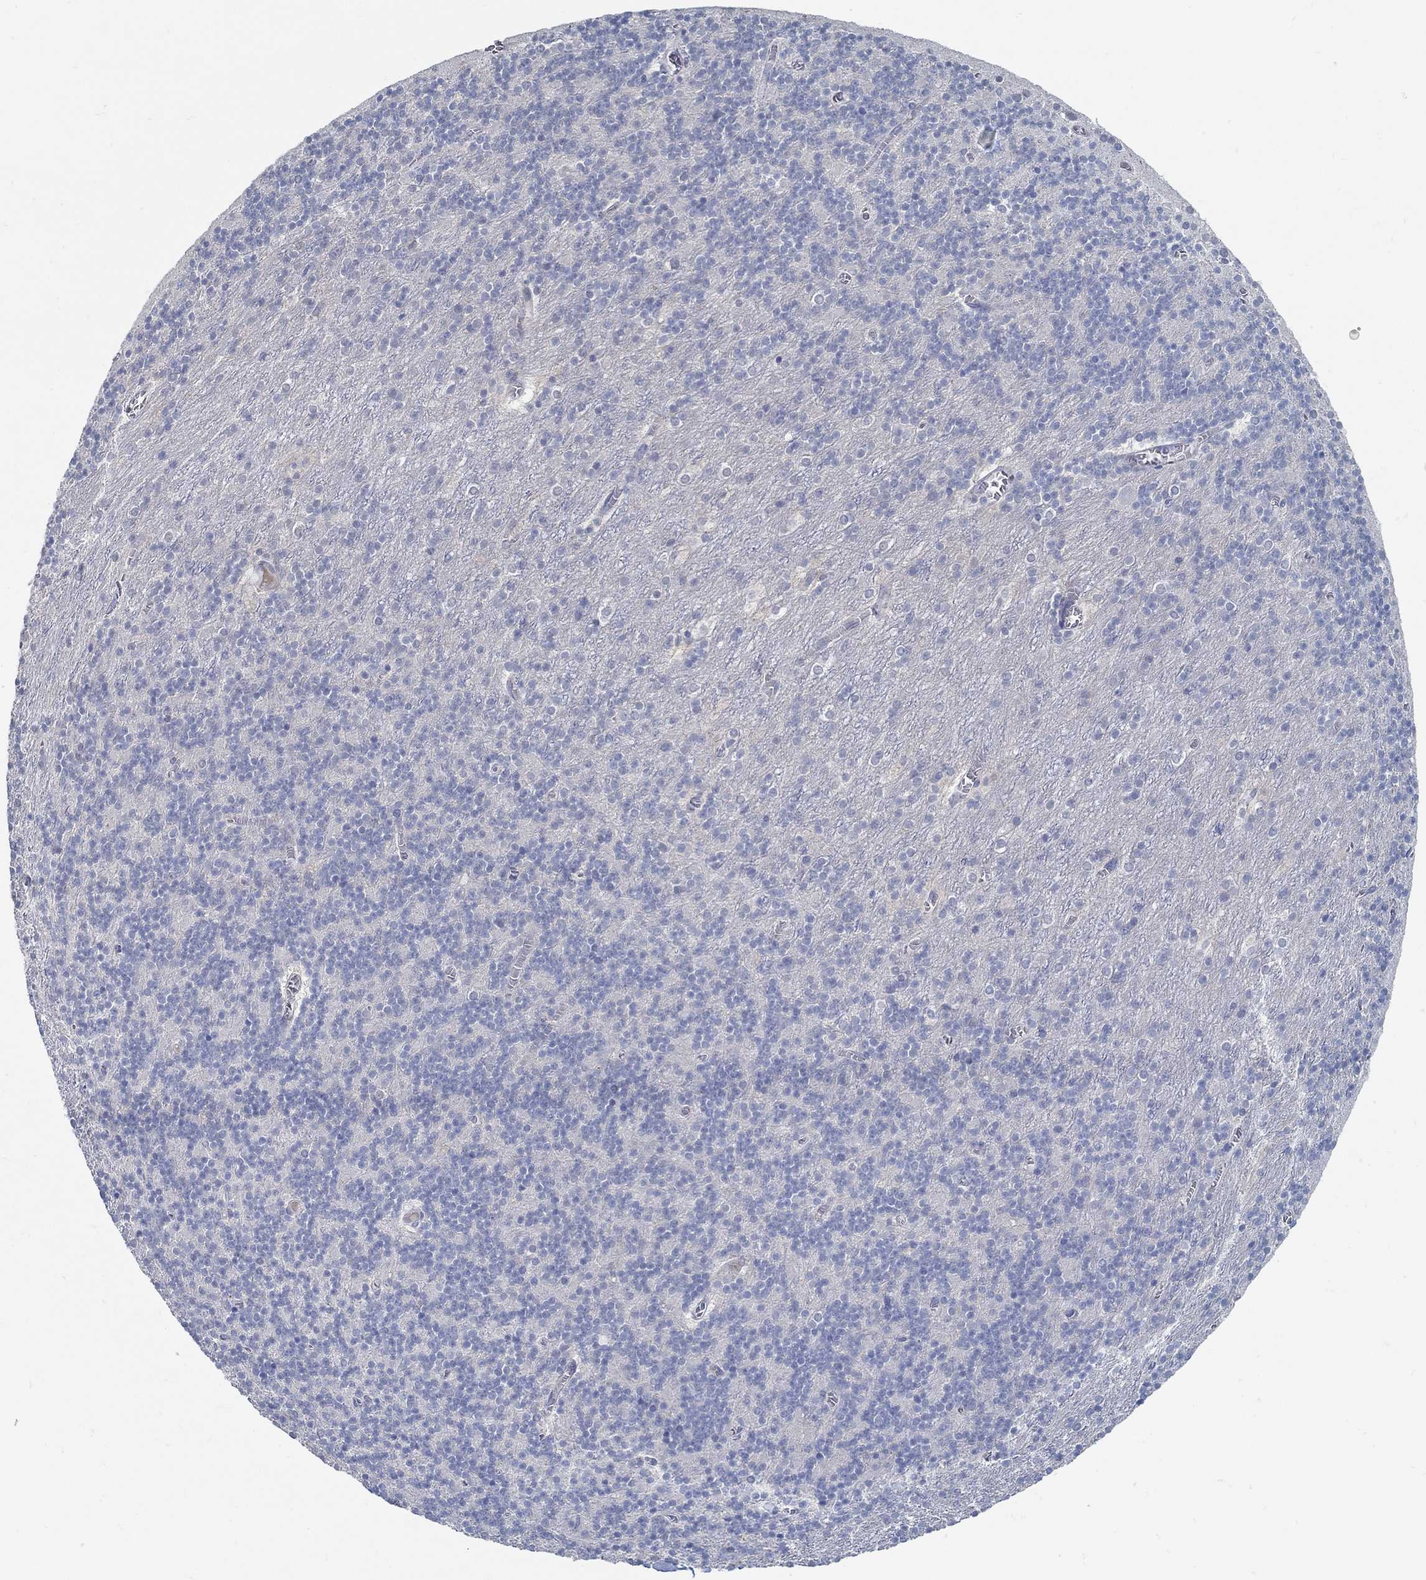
{"staining": {"intensity": "negative", "quantity": "none", "location": "none"}, "tissue": "cerebellum", "cell_type": "Cells in granular layer", "image_type": "normal", "snomed": [{"axis": "morphology", "description": "Normal tissue, NOS"}, {"axis": "topography", "description": "Cerebellum"}], "caption": "This is an IHC micrograph of unremarkable cerebellum. There is no expression in cells in granular layer.", "gene": "PCDH11X", "patient": {"sex": "male", "age": 70}}